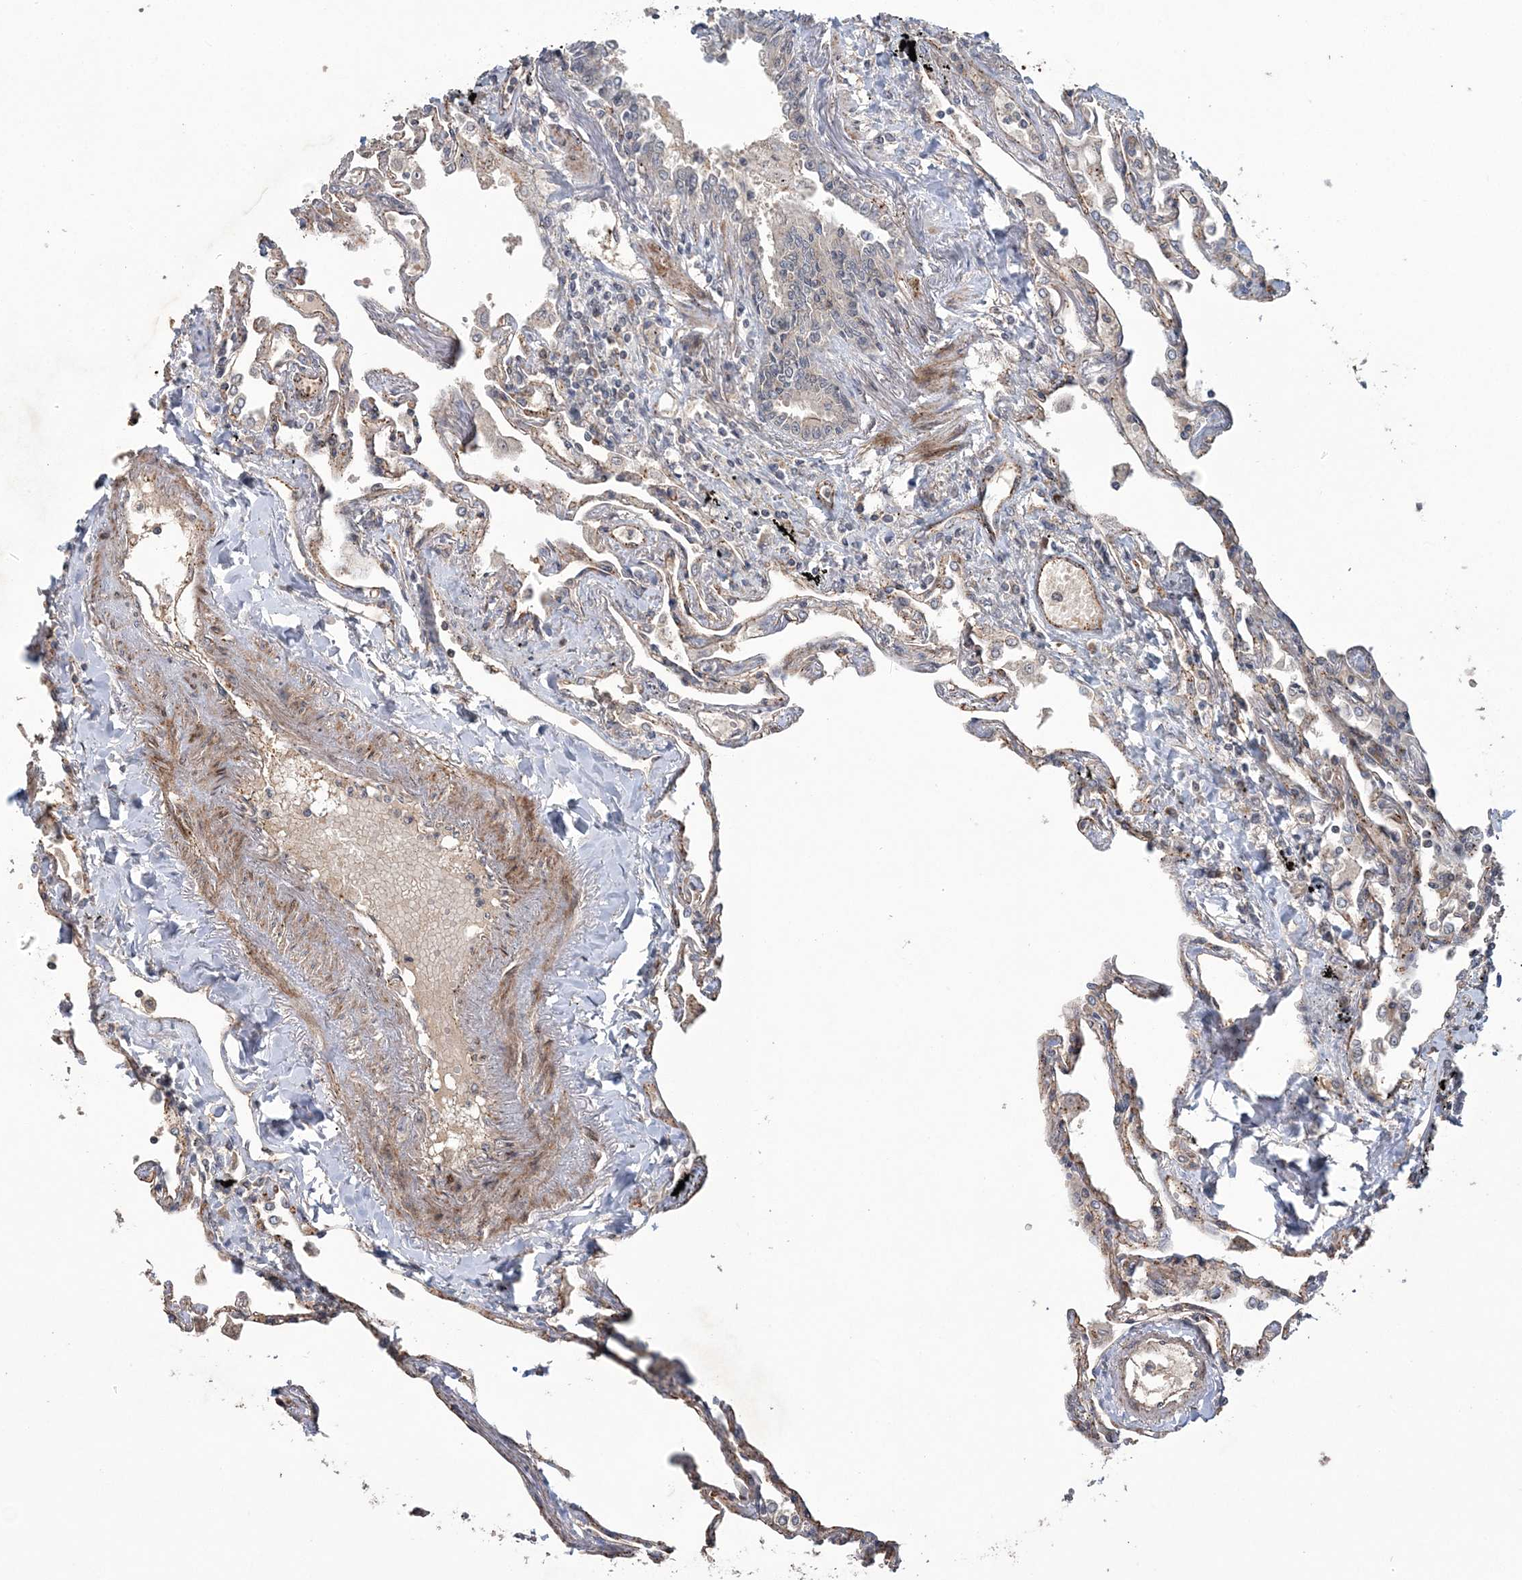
{"staining": {"intensity": "moderate", "quantity": "25%-75%", "location": "cytoplasmic/membranous,nuclear"}, "tissue": "lung", "cell_type": "Alveolar cells", "image_type": "normal", "snomed": [{"axis": "morphology", "description": "Normal tissue, NOS"}, {"axis": "topography", "description": "Lung"}], "caption": "IHC (DAB) staining of unremarkable lung demonstrates moderate cytoplasmic/membranous,nuclear protein staining in approximately 25%-75% of alveolar cells.", "gene": "UBTD2", "patient": {"sex": "female", "age": 67}}